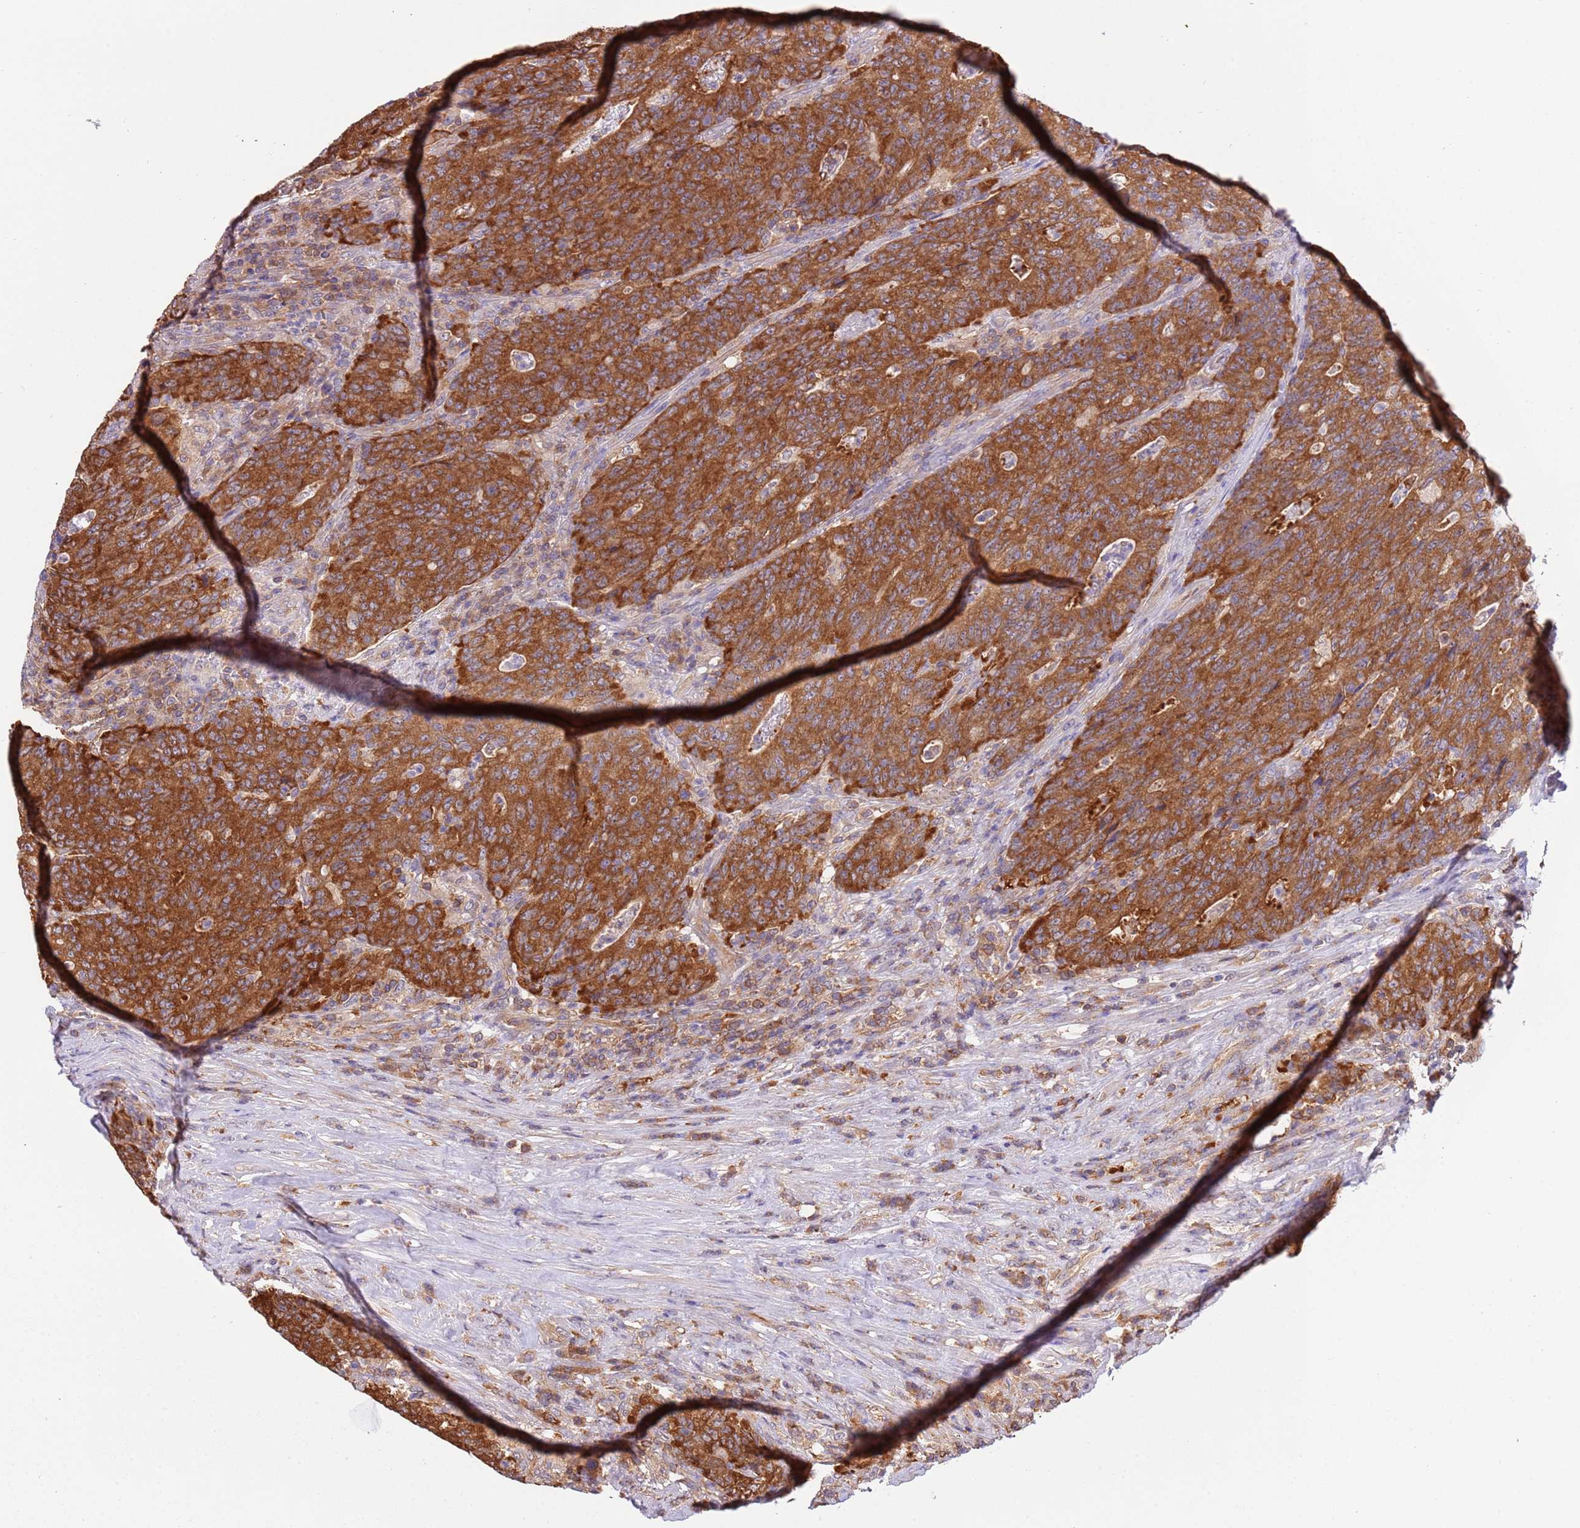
{"staining": {"intensity": "strong", "quantity": ">75%", "location": "cytoplasmic/membranous"}, "tissue": "colorectal cancer", "cell_type": "Tumor cells", "image_type": "cancer", "snomed": [{"axis": "morphology", "description": "Adenocarcinoma, NOS"}, {"axis": "topography", "description": "Colon"}], "caption": "Brown immunohistochemical staining in colorectal adenocarcinoma demonstrates strong cytoplasmic/membranous staining in about >75% of tumor cells.", "gene": "STIP1", "patient": {"sex": "female", "age": 75}}